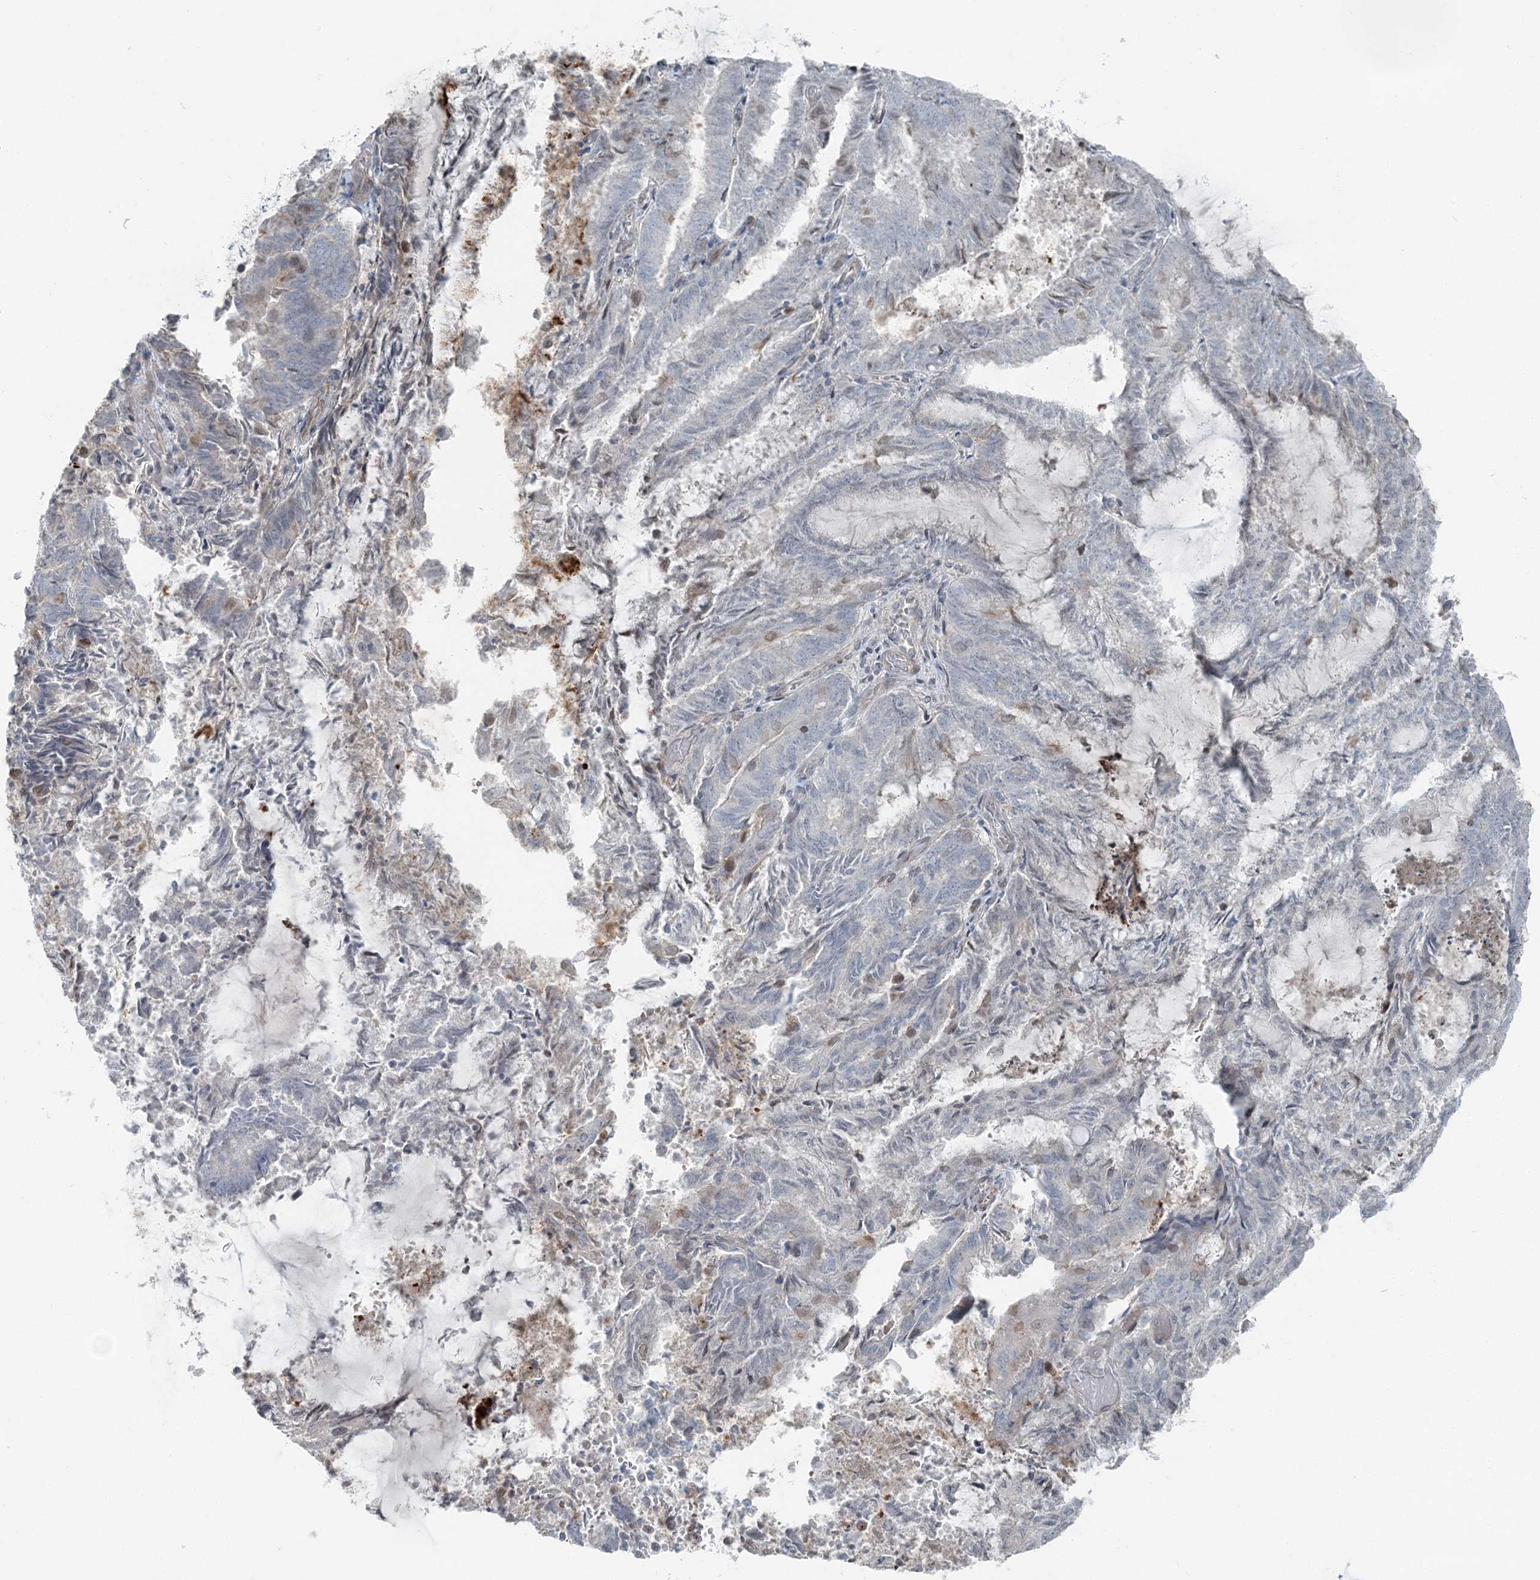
{"staining": {"intensity": "negative", "quantity": "none", "location": "none"}, "tissue": "endometrial cancer", "cell_type": "Tumor cells", "image_type": "cancer", "snomed": [{"axis": "morphology", "description": "Adenocarcinoma, NOS"}, {"axis": "topography", "description": "Endometrium"}], "caption": "Micrograph shows no protein expression in tumor cells of adenocarcinoma (endometrial) tissue.", "gene": "FBXL17", "patient": {"sex": "female", "age": 80}}